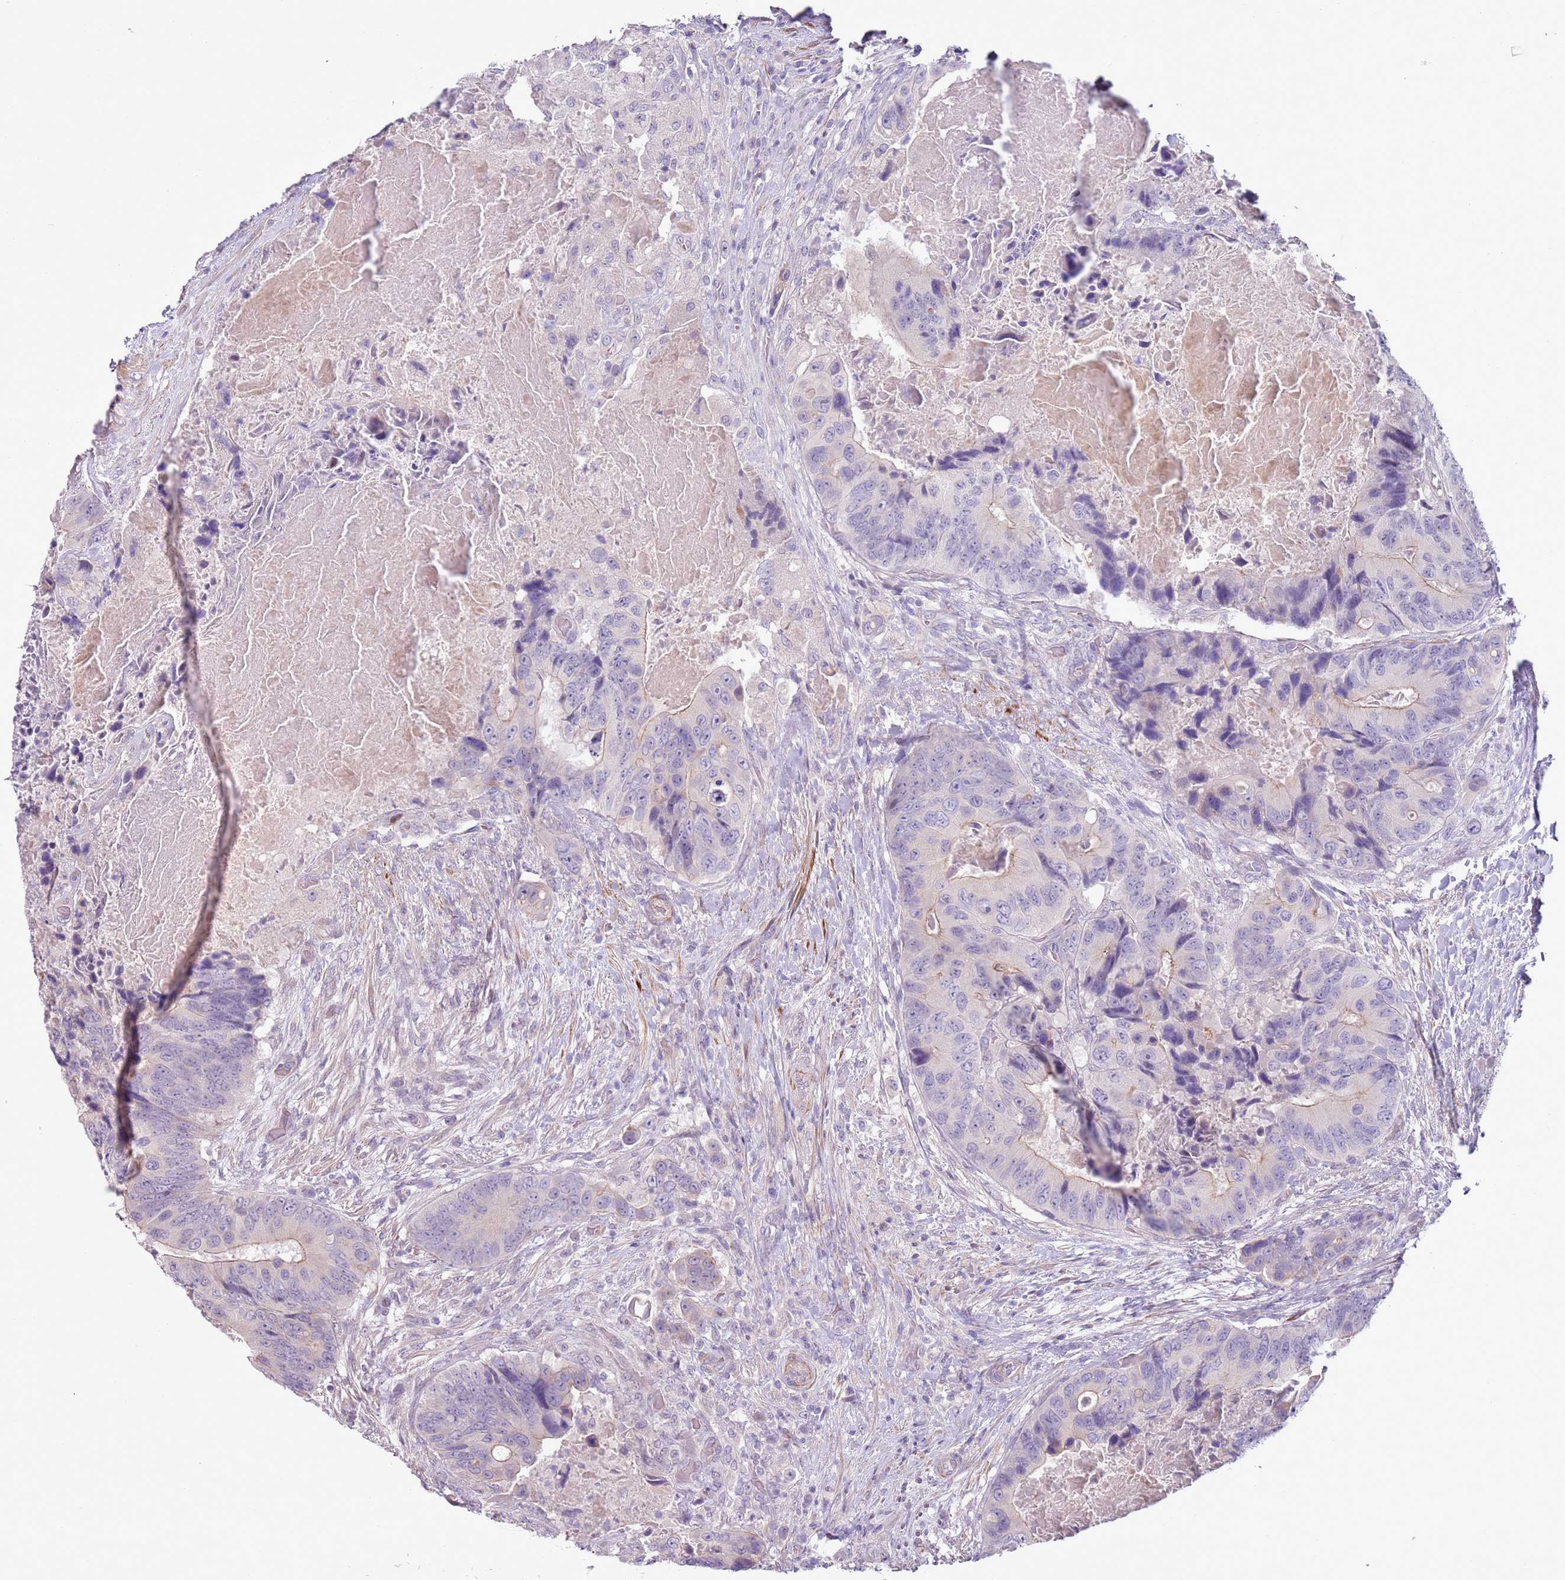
{"staining": {"intensity": "weak", "quantity": "<25%", "location": "cytoplasmic/membranous"}, "tissue": "colorectal cancer", "cell_type": "Tumor cells", "image_type": "cancer", "snomed": [{"axis": "morphology", "description": "Adenocarcinoma, NOS"}, {"axis": "topography", "description": "Colon"}], "caption": "High power microscopy micrograph of an immunohistochemistry (IHC) photomicrograph of adenocarcinoma (colorectal), revealing no significant positivity in tumor cells.", "gene": "ZNF239", "patient": {"sex": "male", "age": 84}}